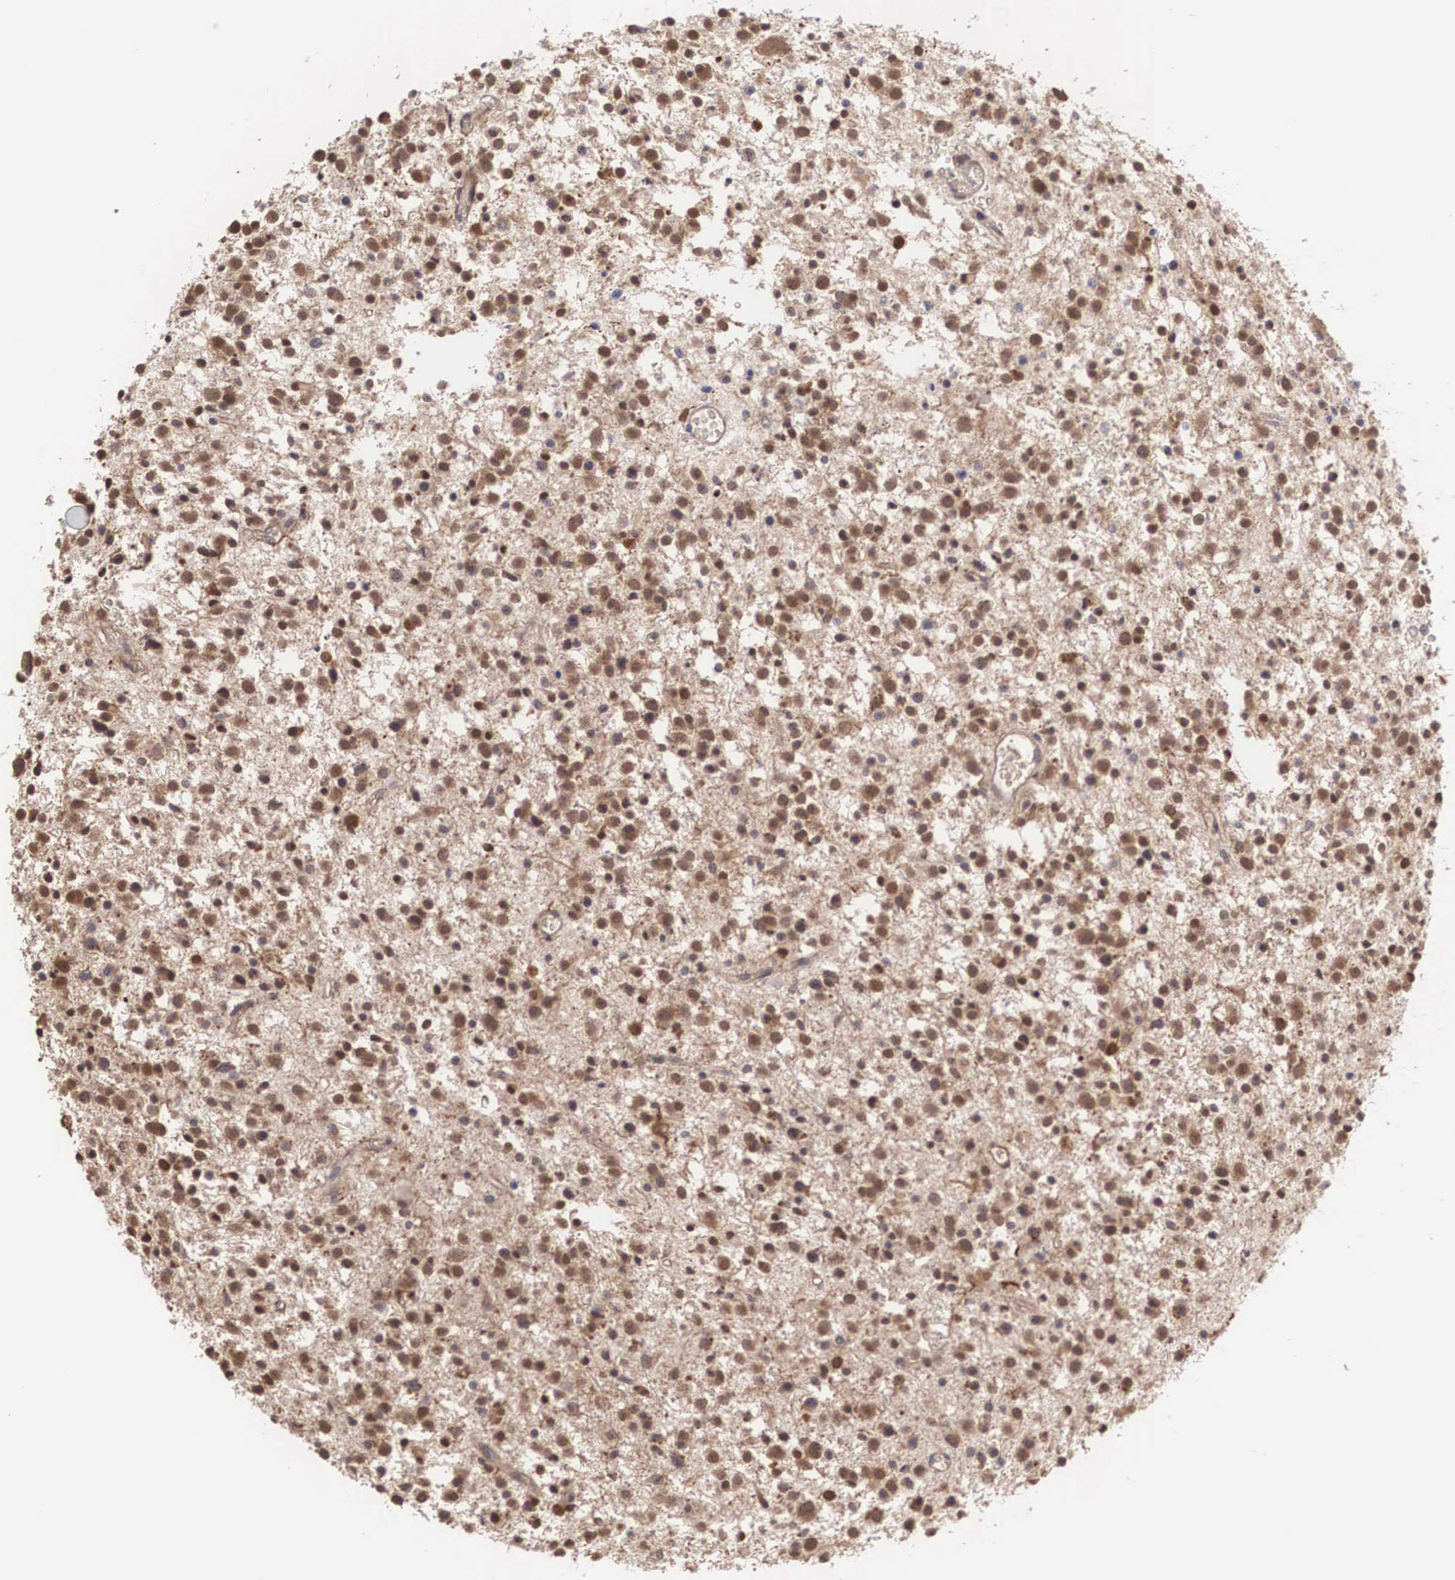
{"staining": {"intensity": "moderate", "quantity": ">75%", "location": "cytoplasmic/membranous,nuclear"}, "tissue": "glioma", "cell_type": "Tumor cells", "image_type": "cancer", "snomed": [{"axis": "morphology", "description": "Glioma, malignant, Low grade"}, {"axis": "topography", "description": "Brain"}], "caption": "Malignant low-grade glioma stained for a protein demonstrates moderate cytoplasmic/membranous and nuclear positivity in tumor cells.", "gene": "DNAJB7", "patient": {"sex": "female", "age": 36}}